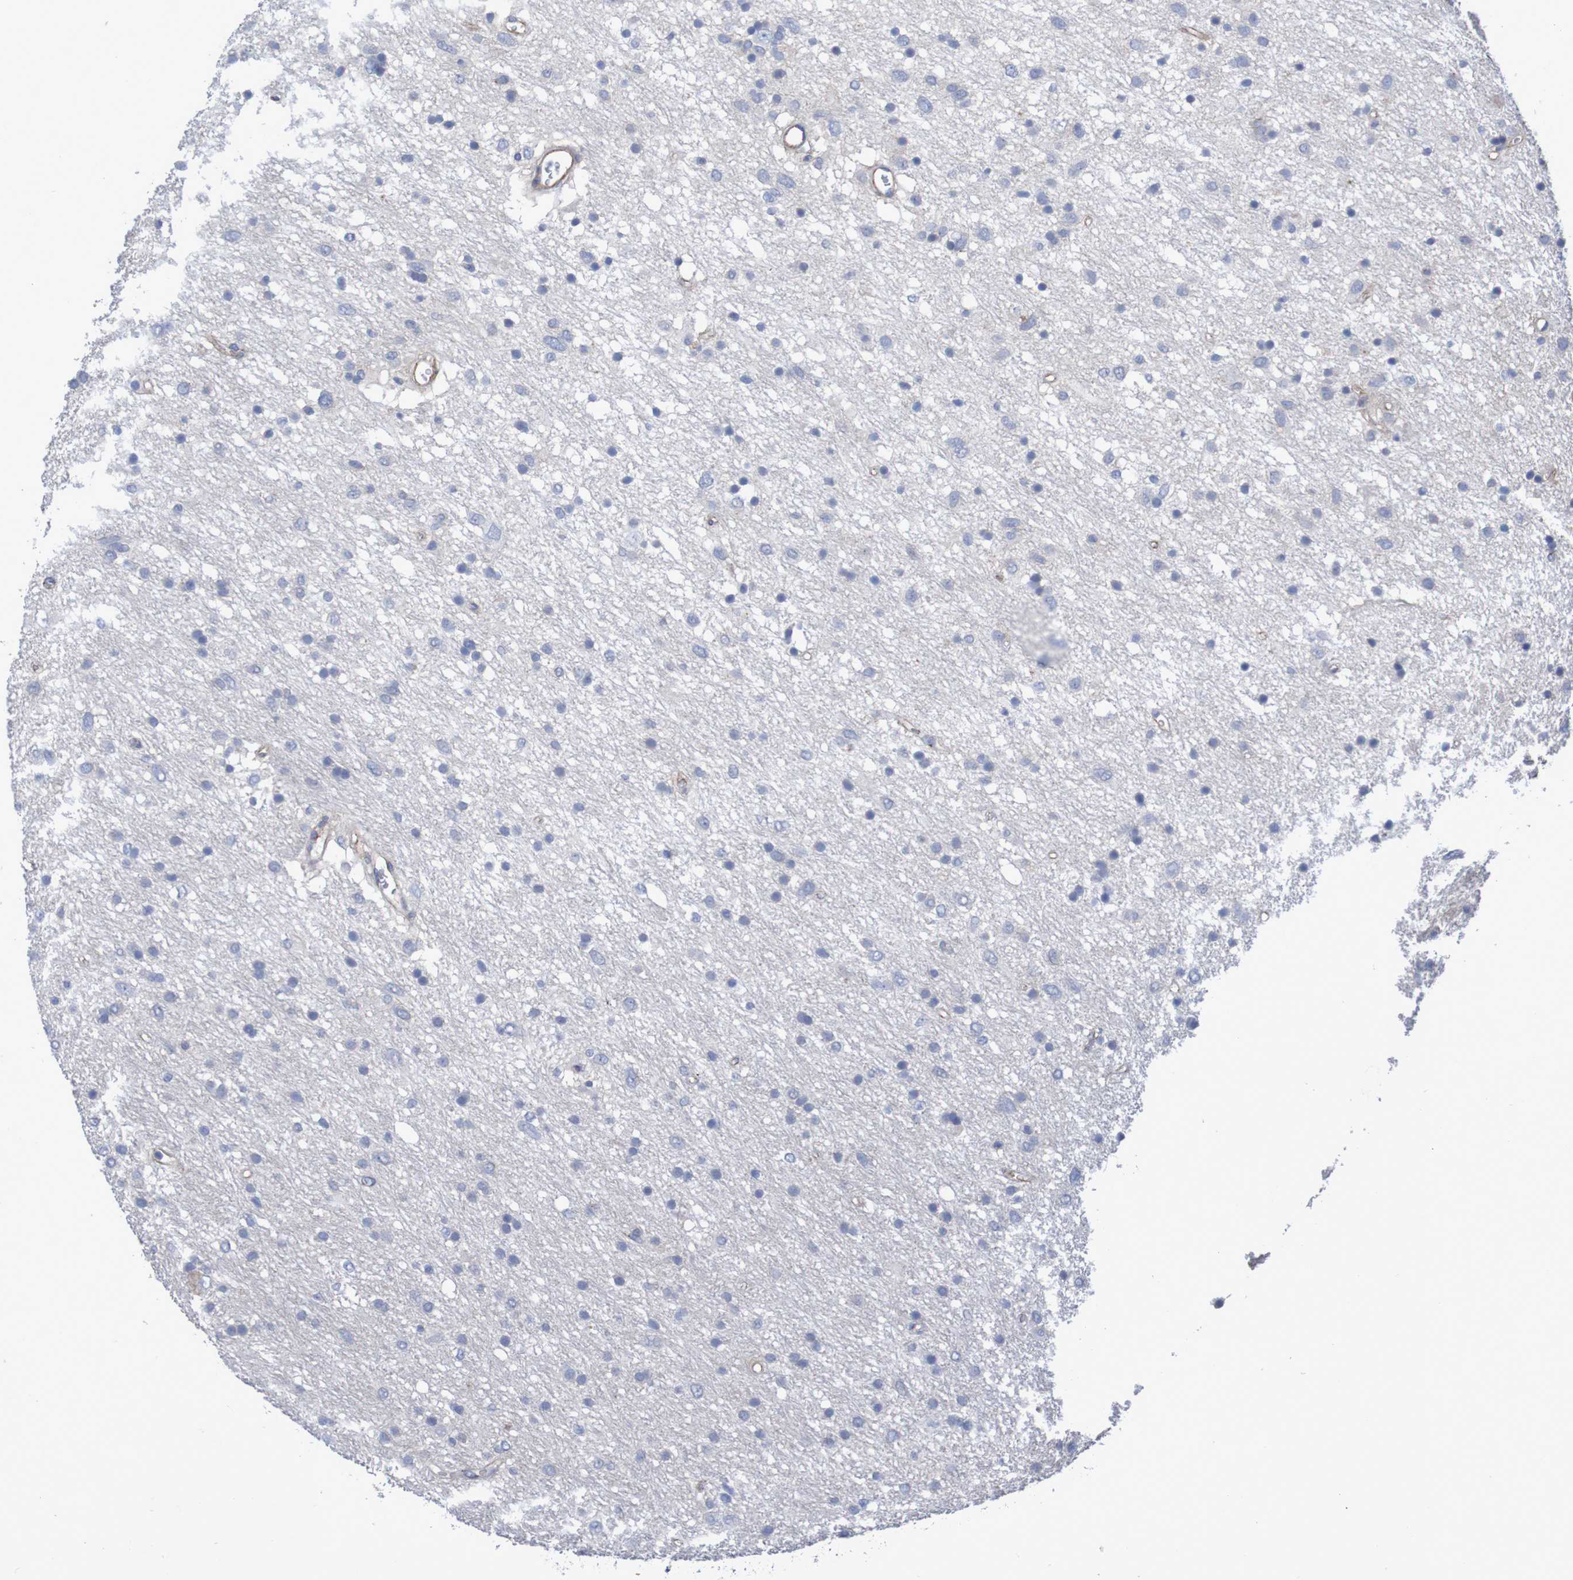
{"staining": {"intensity": "negative", "quantity": "none", "location": "none"}, "tissue": "glioma", "cell_type": "Tumor cells", "image_type": "cancer", "snomed": [{"axis": "morphology", "description": "Glioma, malignant, Low grade"}, {"axis": "topography", "description": "Brain"}], "caption": "Immunohistochemistry of malignant low-grade glioma shows no expression in tumor cells.", "gene": "NECTIN2", "patient": {"sex": "male", "age": 77}}